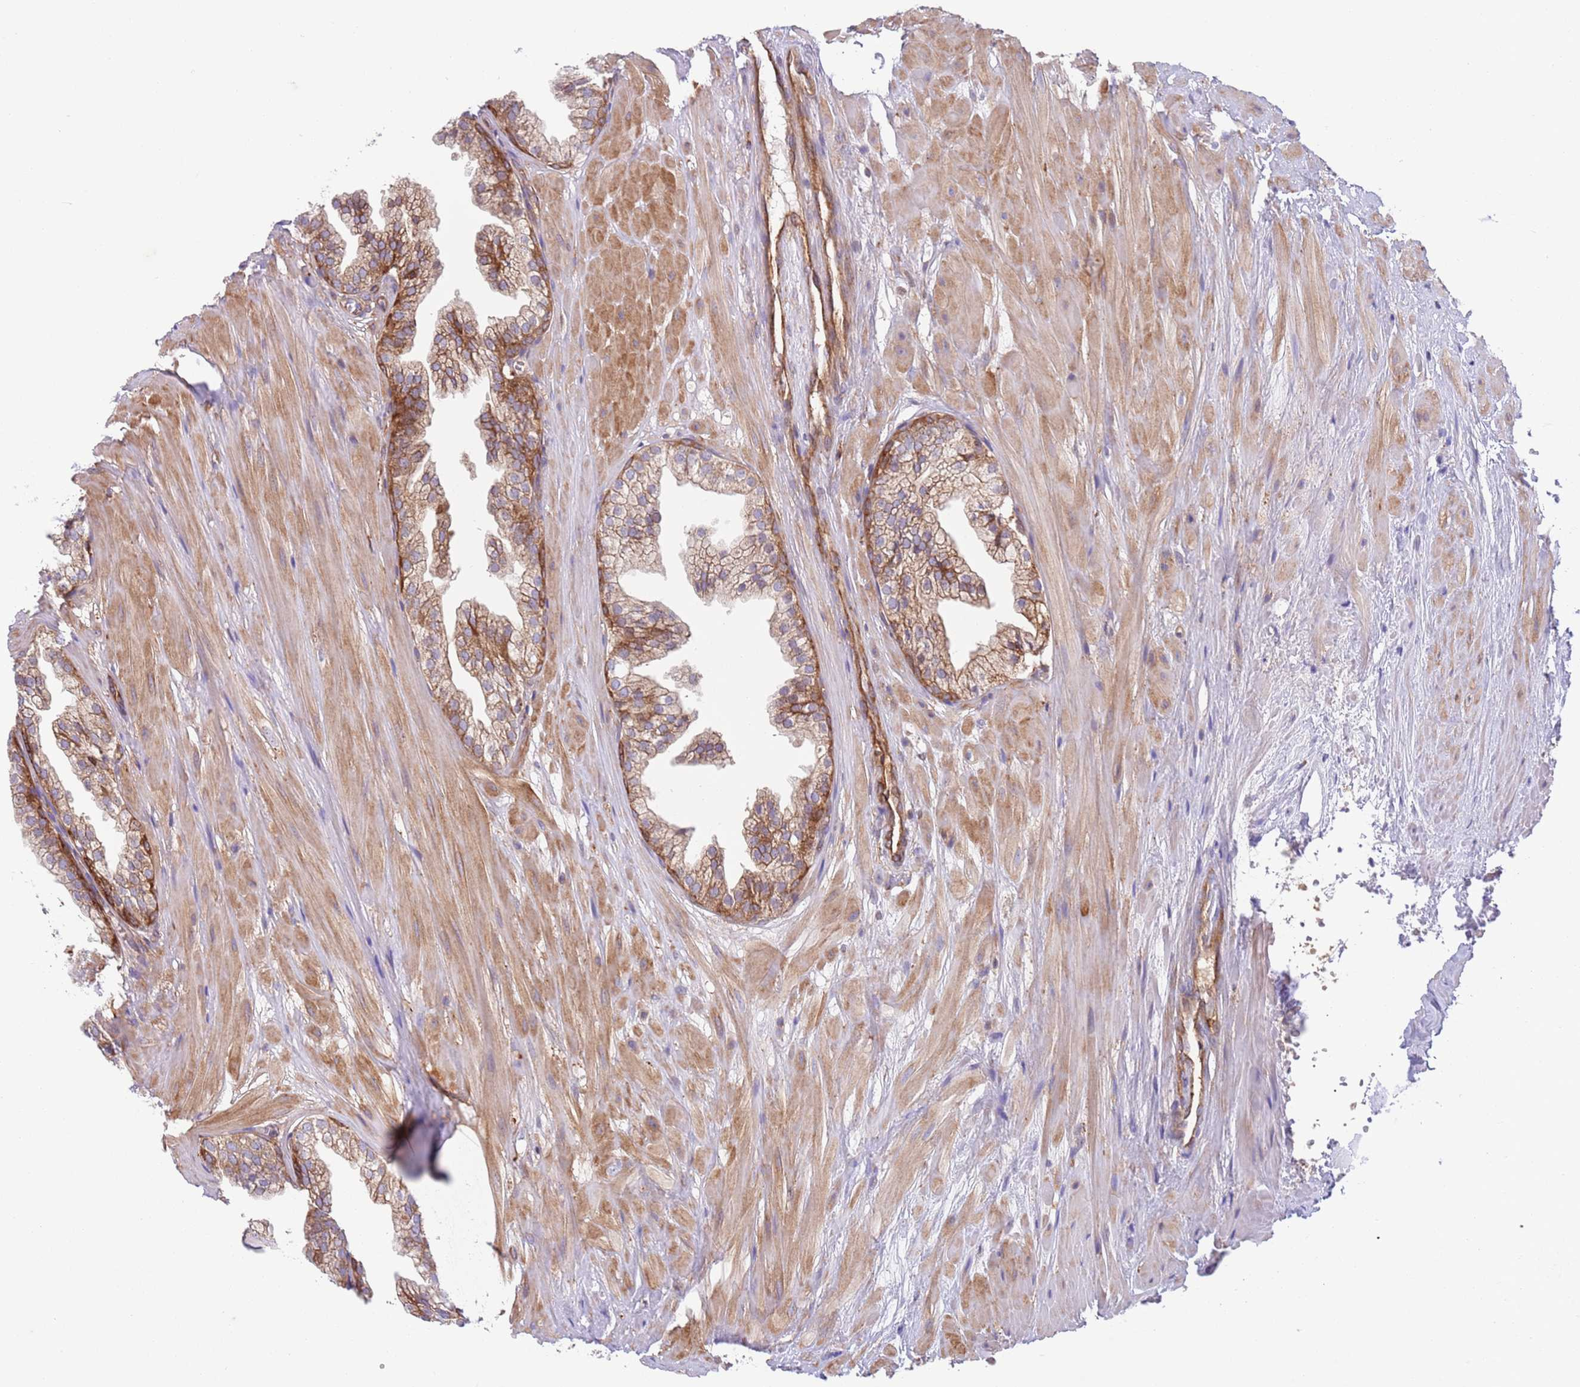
{"staining": {"intensity": "strong", "quantity": "25%-75%", "location": "cytoplasmic/membranous"}, "tissue": "prostate", "cell_type": "Glandular cells", "image_type": "normal", "snomed": [{"axis": "morphology", "description": "Normal tissue, NOS"}, {"axis": "topography", "description": "Prostate"}, {"axis": "topography", "description": "Peripheral nerve tissue"}], "caption": "Strong cytoplasmic/membranous protein positivity is appreciated in approximately 25%-75% of glandular cells in prostate.", "gene": "ZMYM5", "patient": {"sex": "male", "age": 55}}